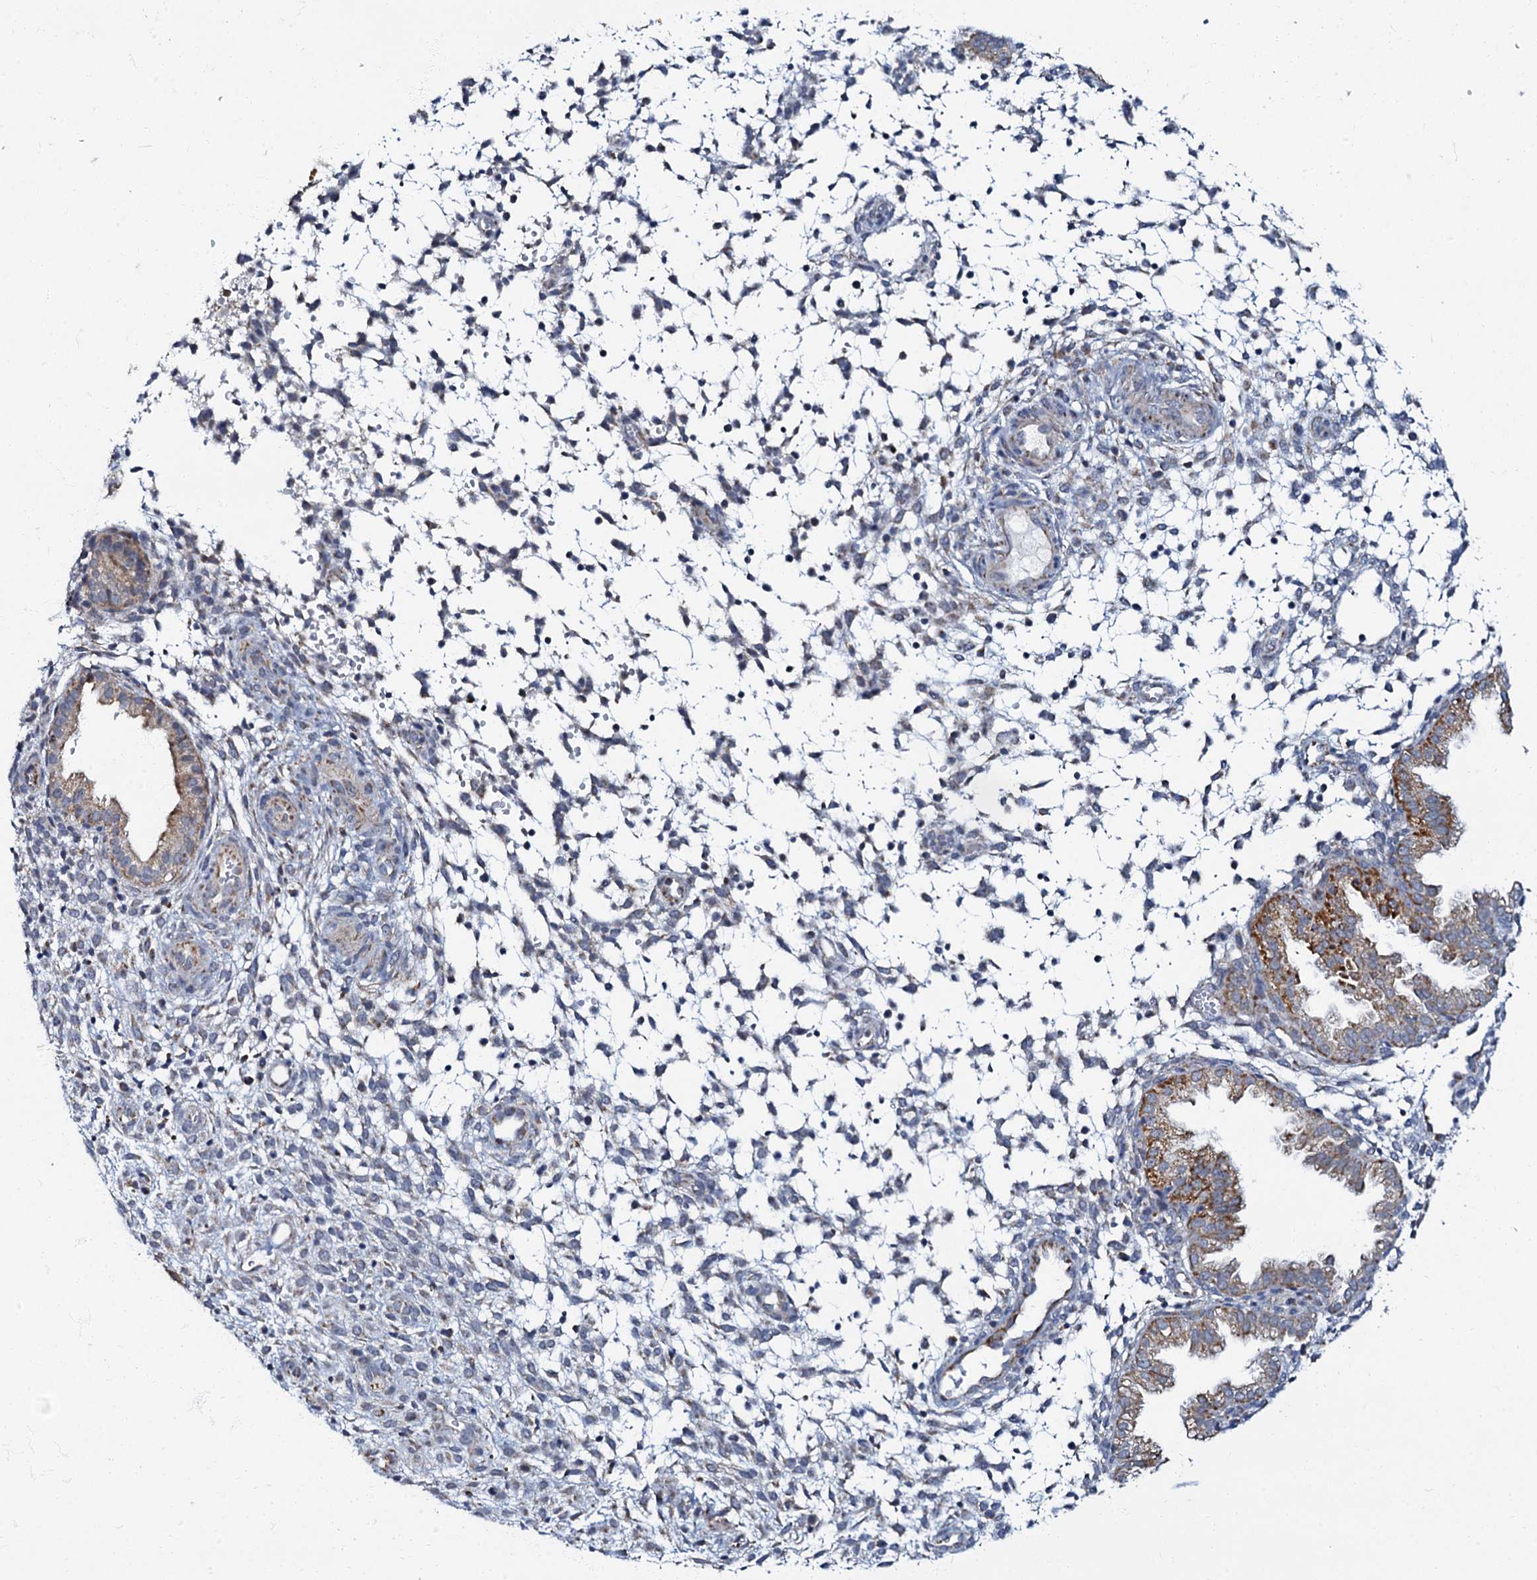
{"staining": {"intensity": "weak", "quantity": "<25%", "location": "cytoplasmic/membranous"}, "tissue": "endometrium", "cell_type": "Cells in endometrial stroma", "image_type": "normal", "snomed": [{"axis": "morphology", "description": "Normal tissue, NOS"}, {"axis": "topography", "description": "Endometrium"}], "caption": "There is no significant expression in cells in endometrial stroma of endometrium. The staining was performed using DAB to visualize the protein expression in brown, while the nuclei were stained in blue with hematoxylin (Magnification: 20x).", "gene": "MRPL51", "patient": {"sex": "female", "age": 33}}